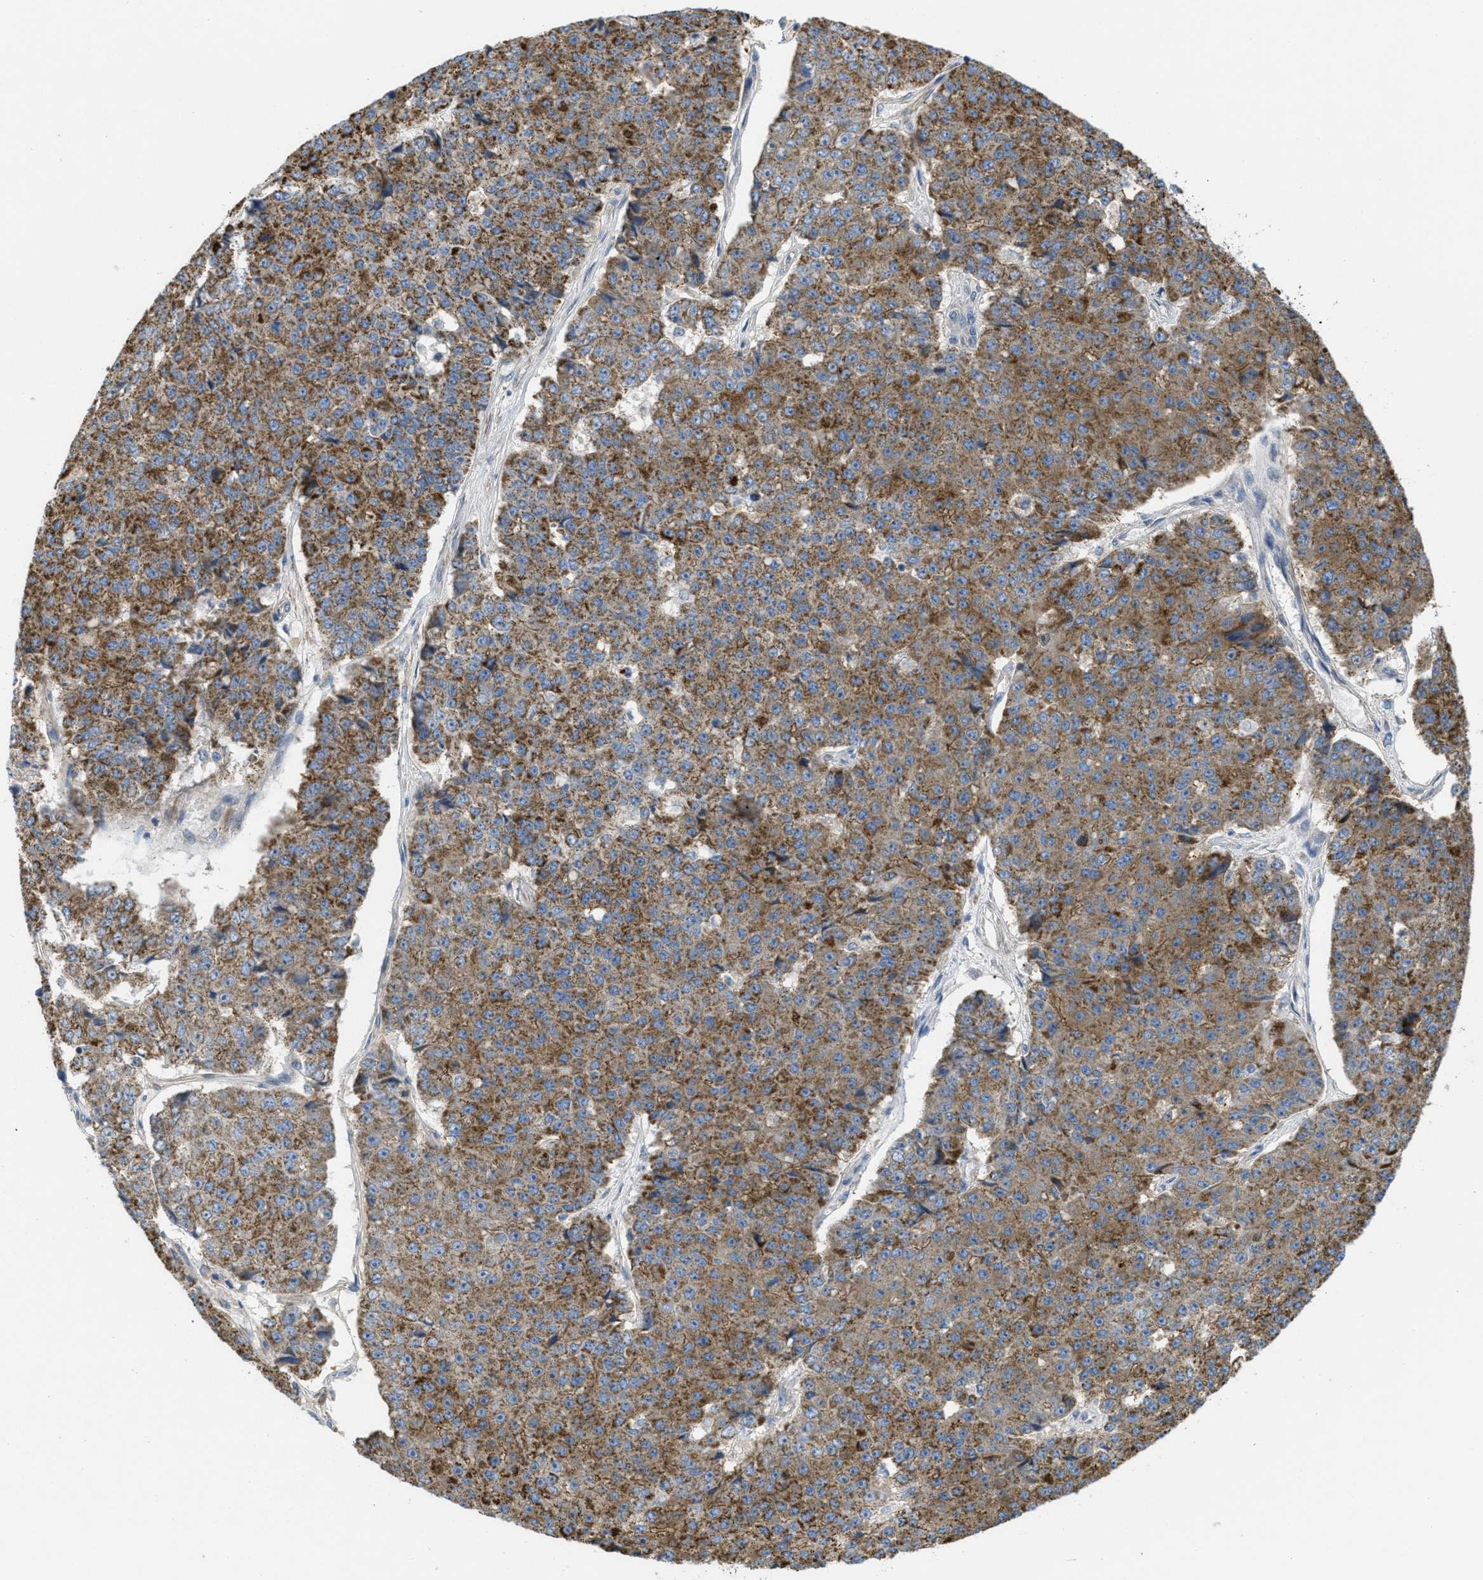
{"staining": {"intensity": "strong", "quantity": ">75%", "location": "cytoplasmic/membranous"}, "tissue": "pancreatic cancer", "cell_type": "Tumor cells", "image_type": "cancer", "snomed": [{"axis": "morphology", "description": "Adenocarcinoma, NOS"}, {"axis": "topography", "description": "Pancreas"}], "caption": "Strong cytoplasmic/membranous protein positivity is present in about >75% of tumor cells in pancreatic cancer (adenocarcinoma).", "gene": "BTN3A1", "patient": {"sex": "male", "age": 50}}